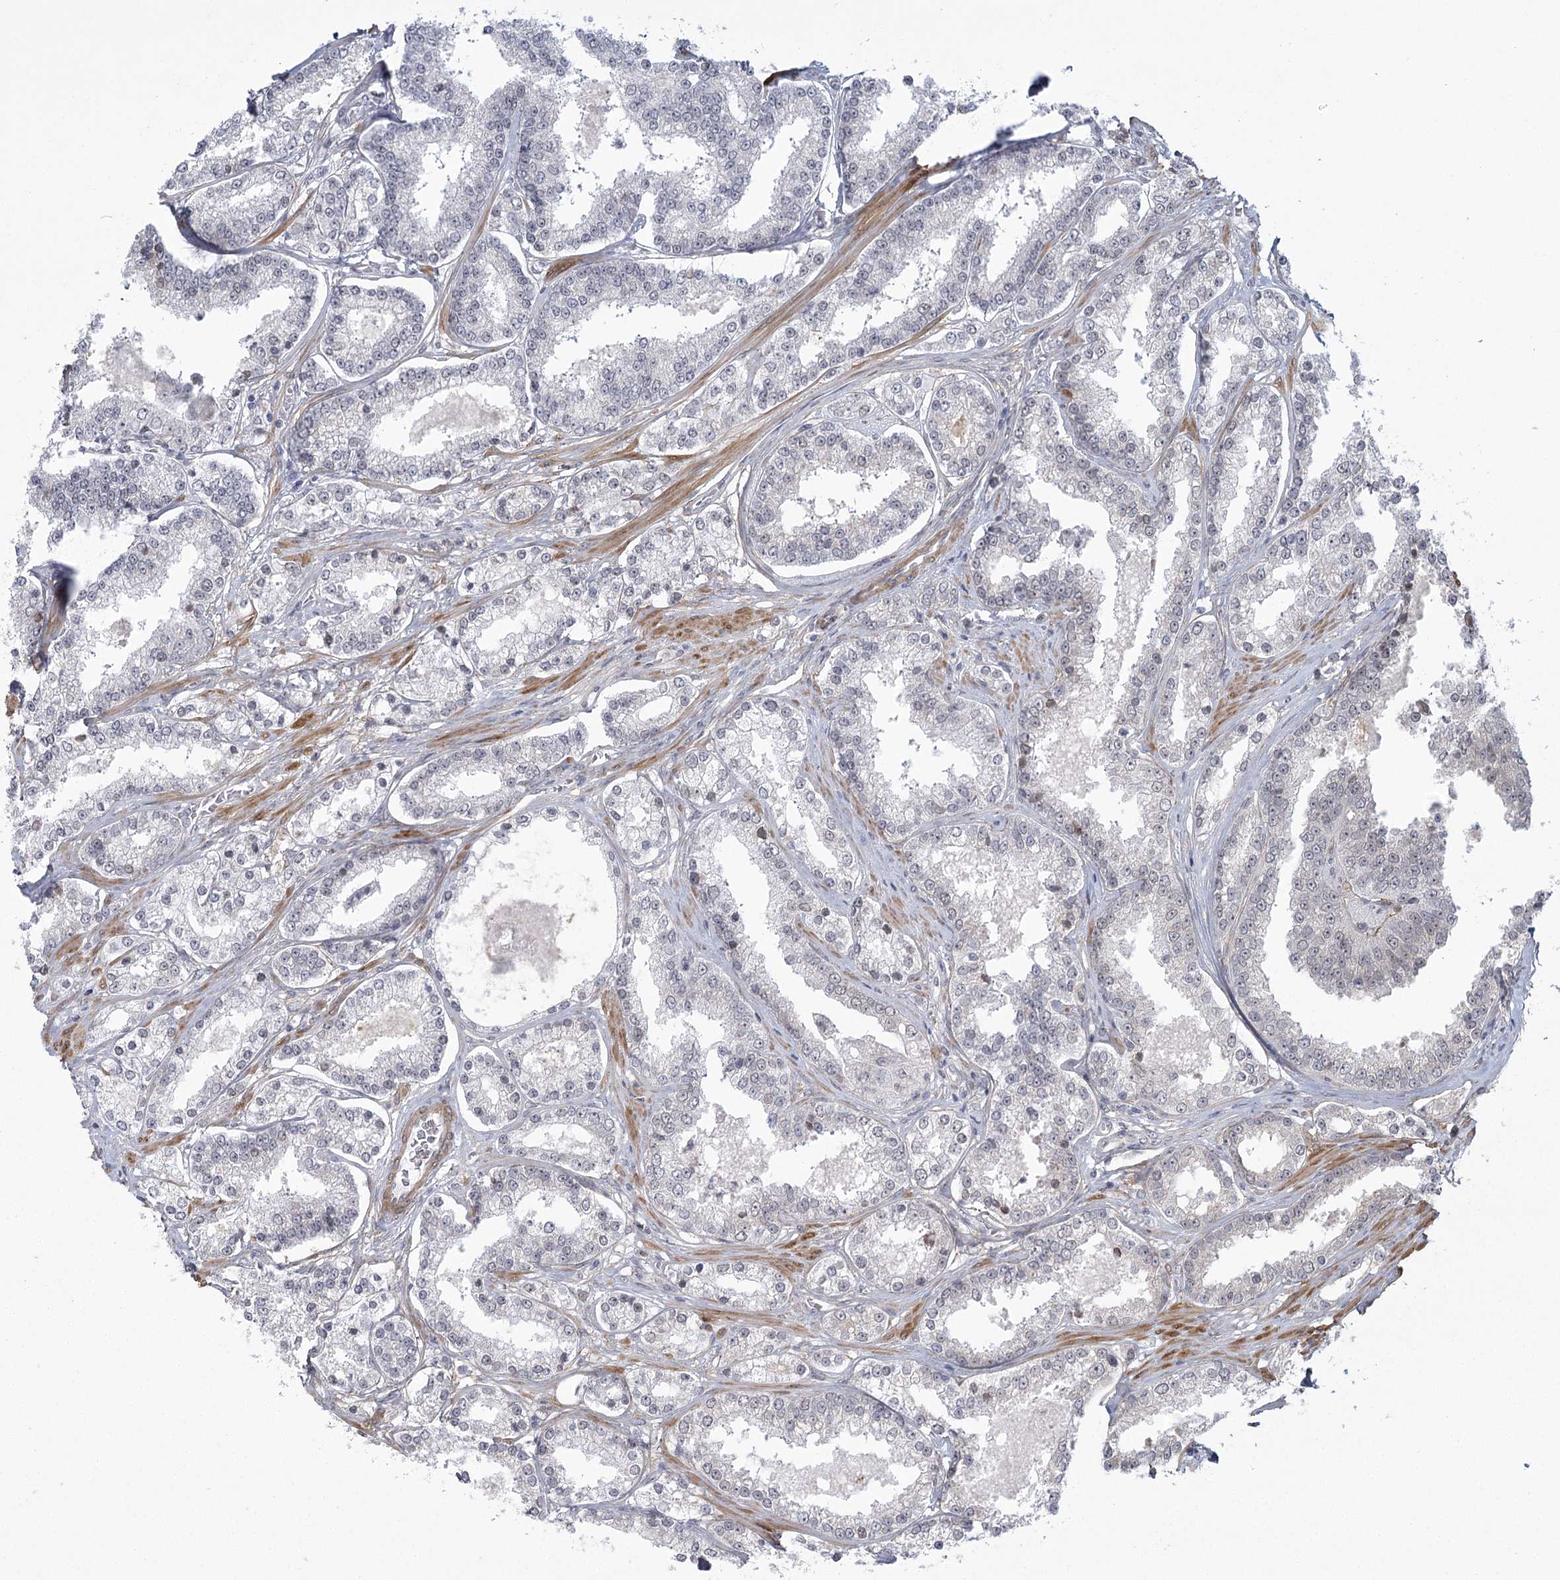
{"staining": {"intensity": "negative", "quantity": "none", "location": "none"}, "tissue": "prostate cancer", "cell_type": "Tumor cells", "image_type": "cancer", "snomed": [{"axis": "morphology", "description": "Normal tissue, NOS"}, {"axis": "morphology", "description": "Adenocarcinoma, High grade"}, {"axis": "topography", "description": "Prostate"}], "caption": "Tumor cells are negative for protein expression in human adenocarcinoma (high-grade) (prostate).", "gene": "MED28", "patient": {"sex": "male", "age": 83}}